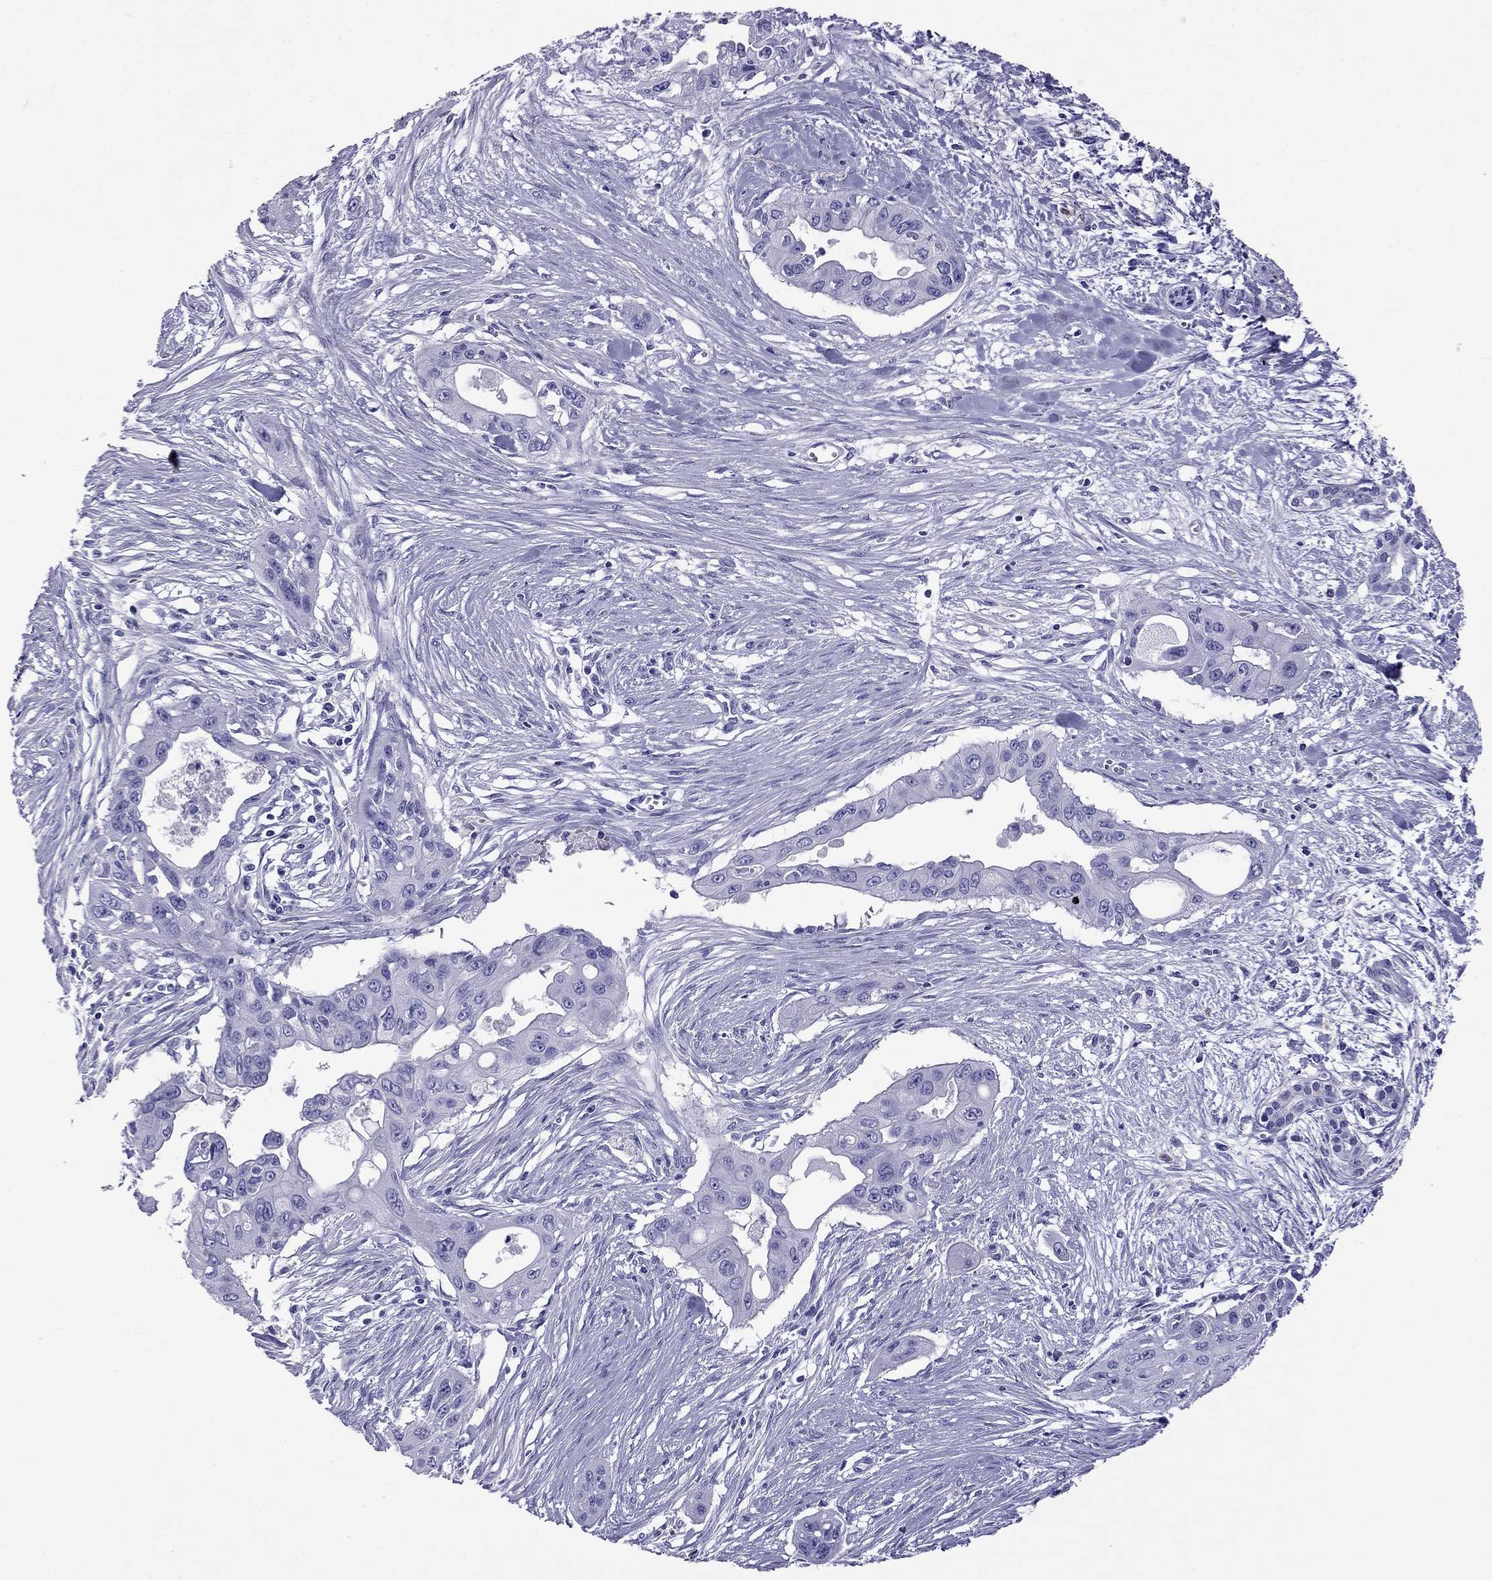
{"staining": {"intensity": "negative", "quantity": "none", "location": "none"}, "tissue": "pancreatic cancer", "cell_type": "Tumor cells", "image_type": "cancer", "snomed": [{"axis": "morphology", "description": "Adenocarcinoma, NOS"}, {"axis": "topography", "description": "Pancreas"}], "caption": "There is no significant positivity in tumor cells of adenocarcinoma (pancreatic).", "gene": "ARR3", "patient": {"sex": "male", "age": 60}}